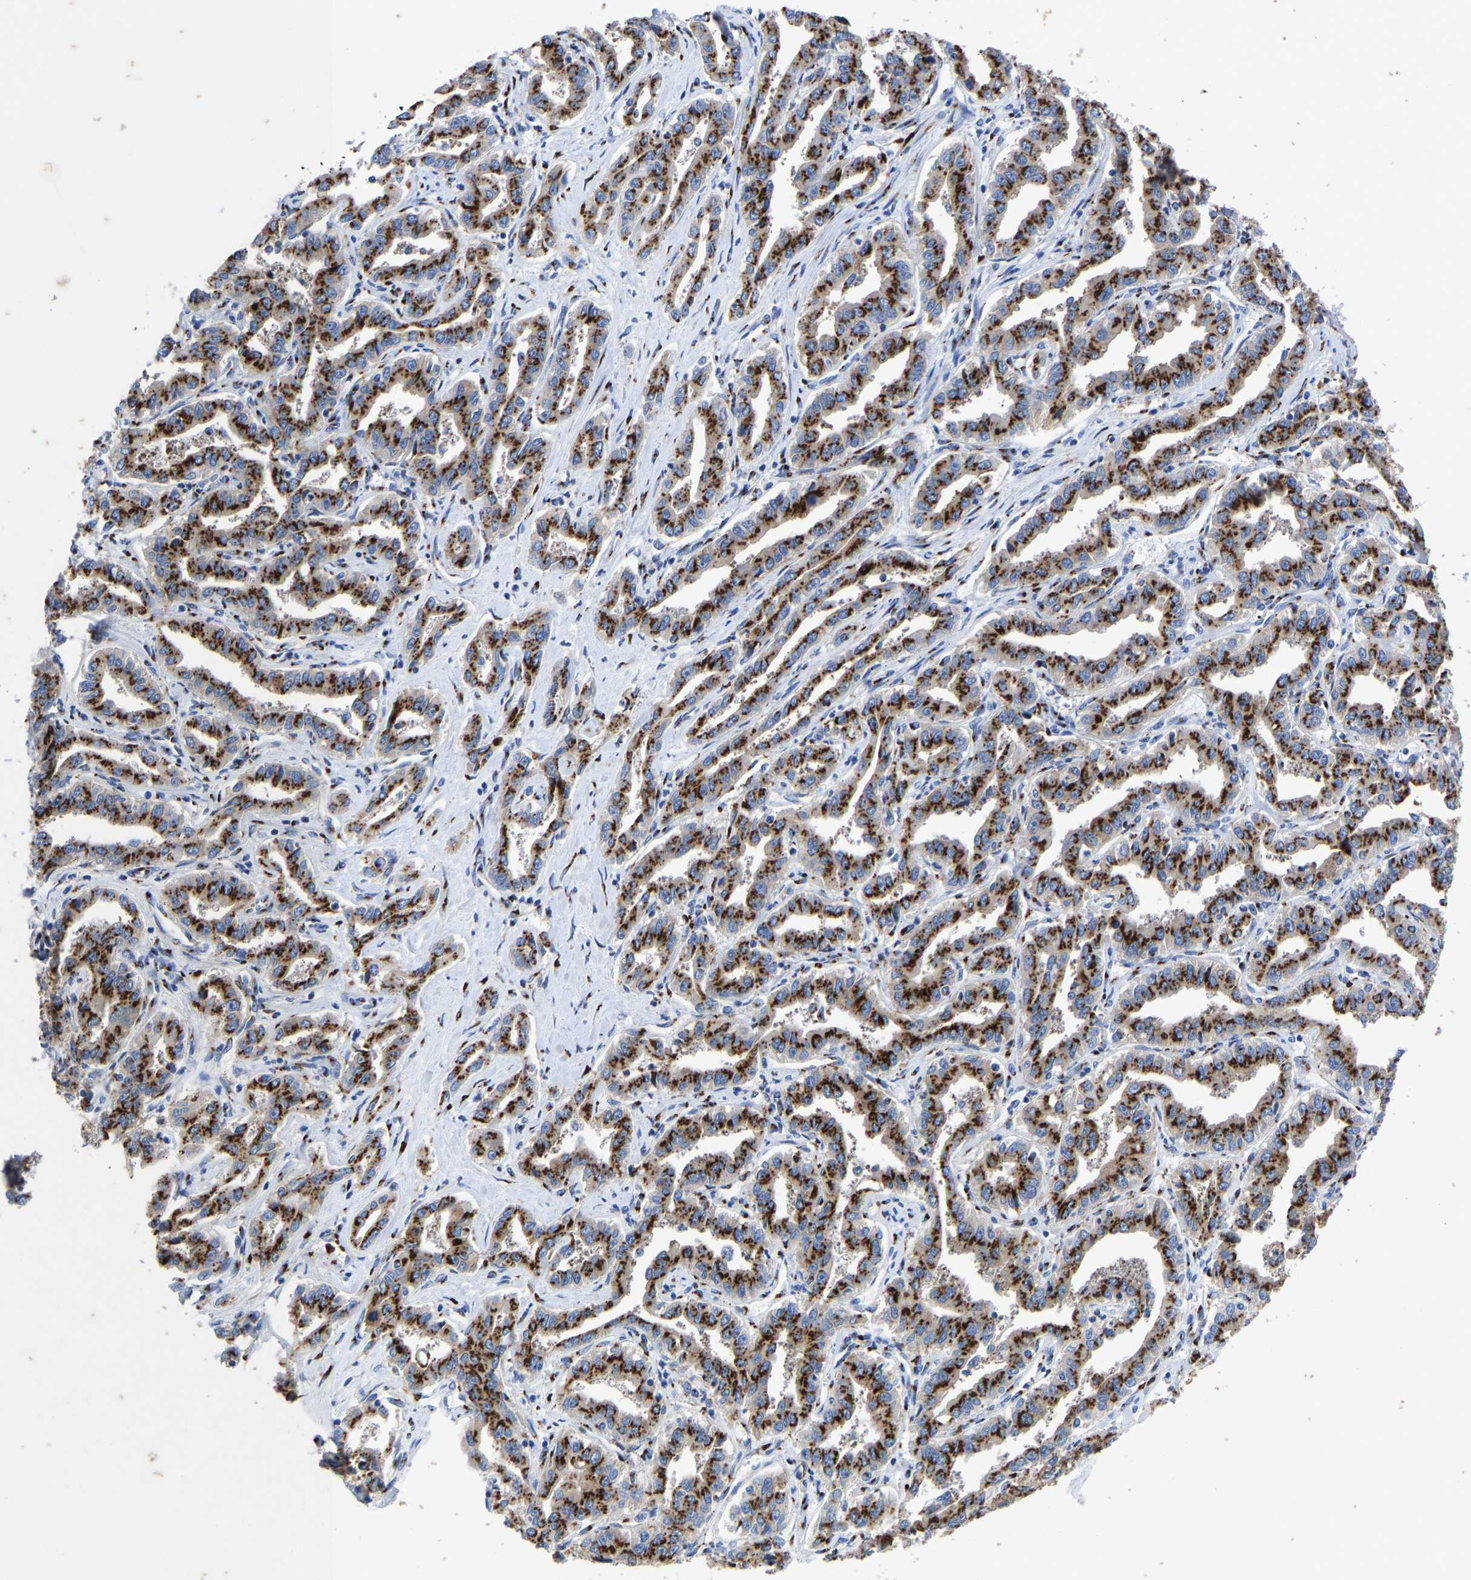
{"staining": {"intensity": "strong", "quantity": ">75%", "location": "cytoplasmic/membranous"}, "tissue": "liver cancer", "cell_type": "Tumor cells", "image_type": "cancer", "snomed": [{"axis": "morphology", "description": "Cholangiocarcinoma"}, {"axis": "topography", "description": "Liver"}], "caption": "Immunohistochemistry staining of liver cancer (cholangiocarcinoma), which demonstrates high levels of strong cytoplasmic/membranous staining in approximately >75% of tumor cells indicating strong cytoplasmic/membranous protein staining. The staining was performed using DAB (3,3'-diaminobenzidine) (brown) for protein detection and nuclei were counterstained in hematoxylin (blue).", "gene": "TMEM87A", "patient": {"sex": "male", "age": 59}}